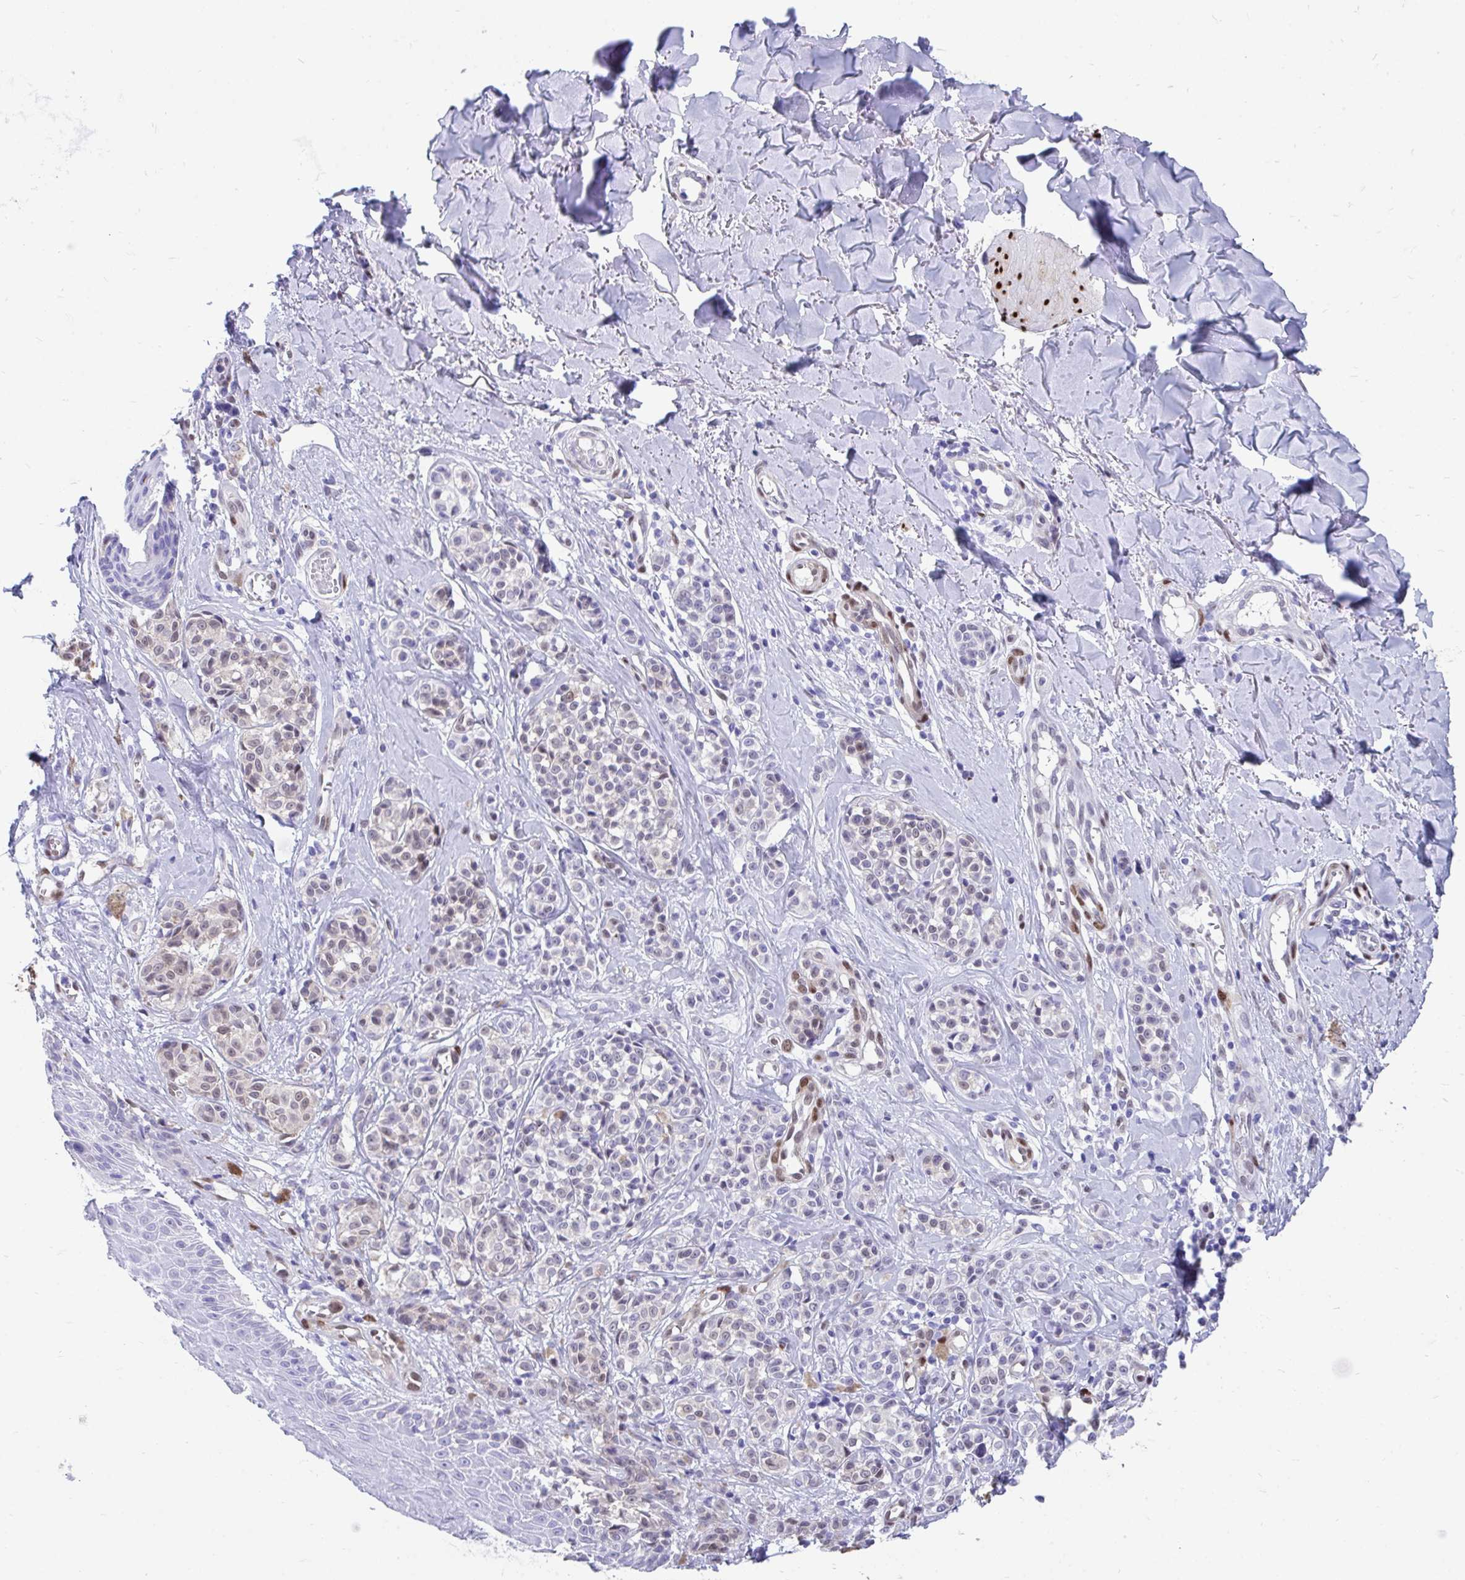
{"staining": {"intensity": "negative", "quantity": "none", "location": "none"}, "tissue": "melanoma", "cell_type": "Tumor cells", "image_type": "cancer", "snomed": [{"axis": "morphology", "description": "Malignant melanoma, NOS"}, {"axis": "topography", "description": "Skin"}], "caption": "This is a micrograph of immunohistochemistry (IHC) staining of malignant melanoma, which shows no staining in tumor cells. The staining was performed using DAB to visualize the protein expression in brown, while the nuclei were stained in blue with hematoxylin (Magnification: 20x).", "gene": "RBPMS", "patient": {"sex": "male", "age": 74}}